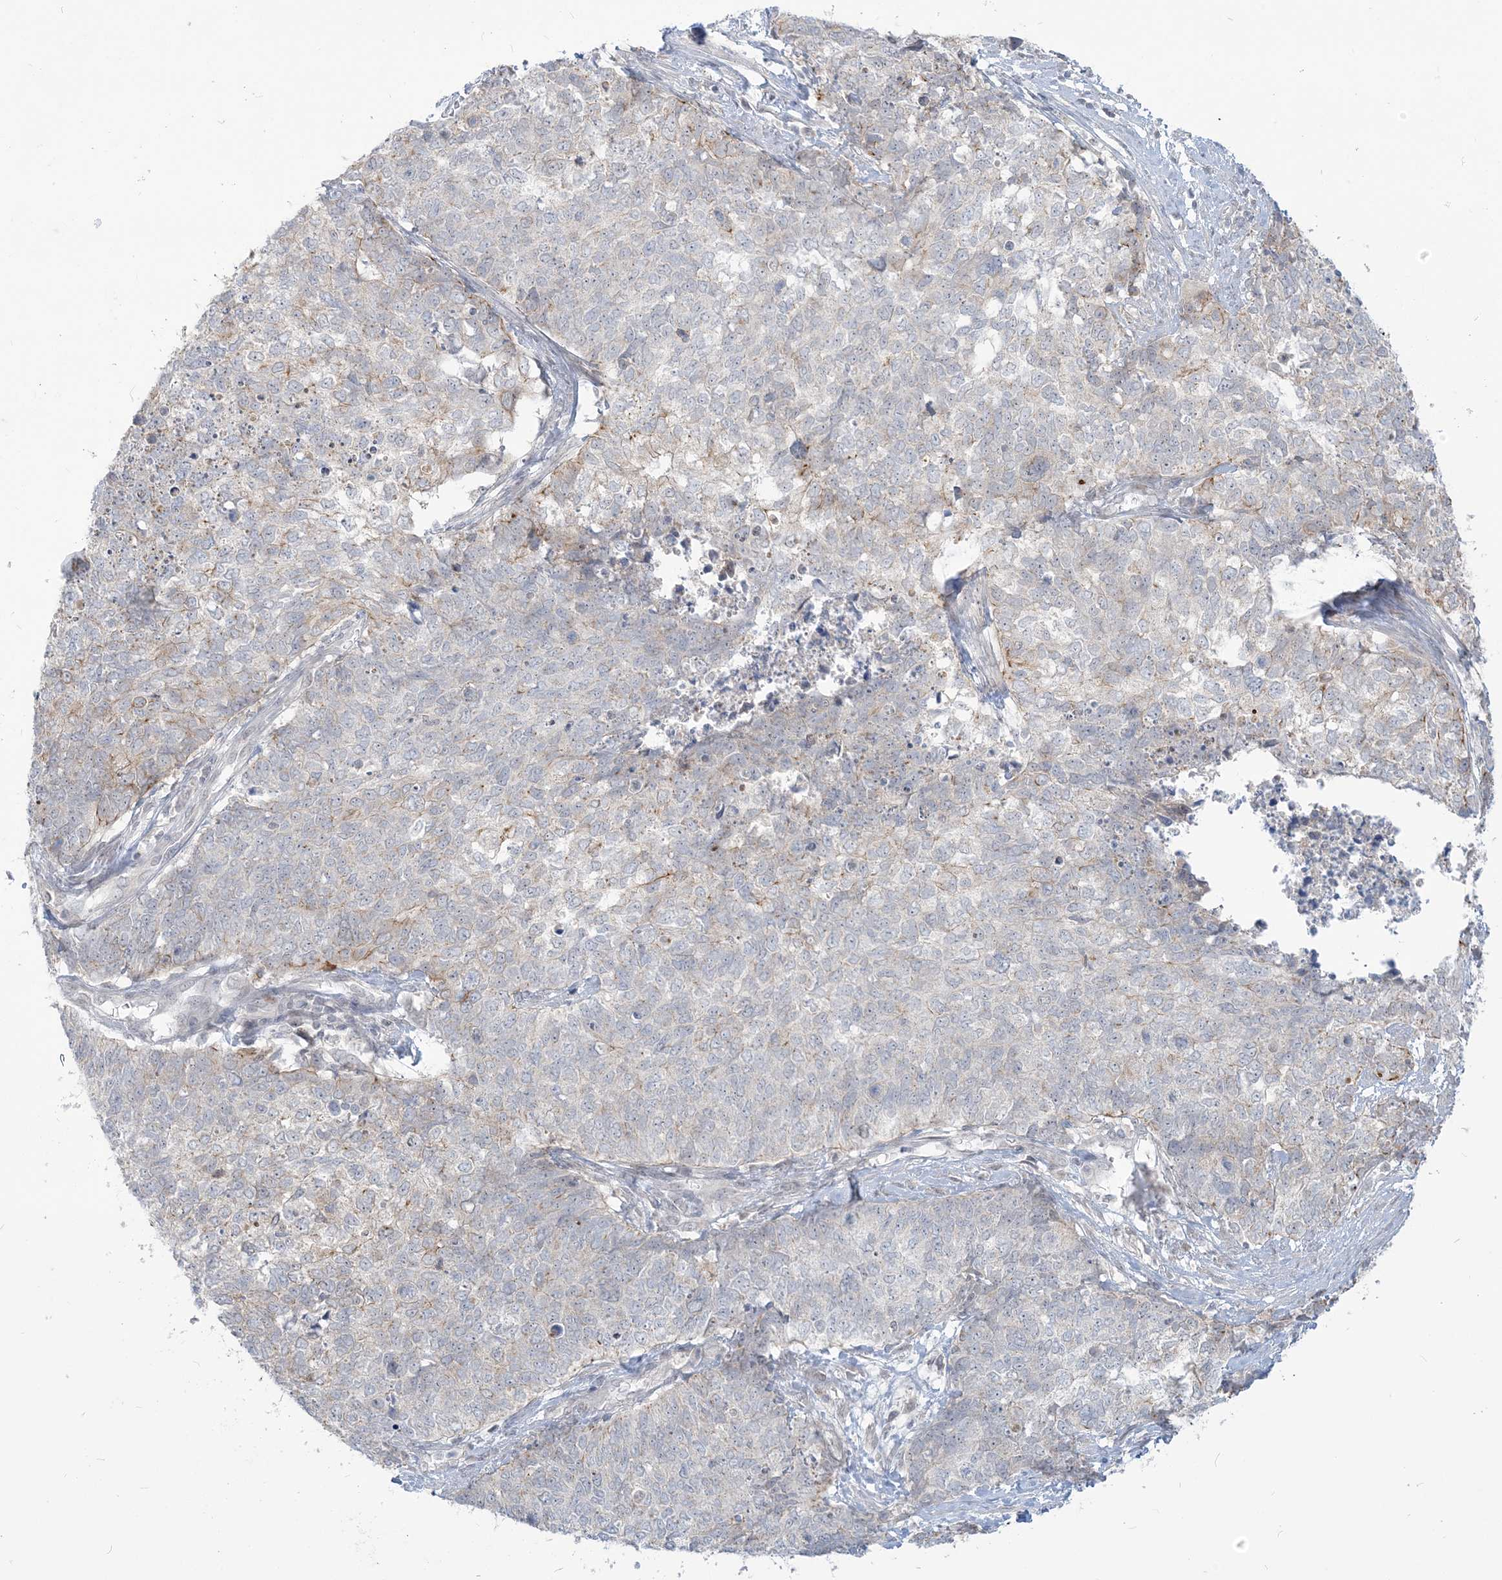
{"staining": {"intensity": "negative", "quantity": "none", "location": "none"}, "tissue": "cervical cancer", "cell_type": "Tumor cells", "image_type": "cancer", "snomed": [{"axis": "morphology", "description": "Squamous cell carcinoma, NOS"}, {"axis": "topography", "description": "Cervix"}], "caption": "Immunohistochemical staining of human cervical cancer (squamous cell carcinoma) reveals no significant positivity in tumor cells.", "gene": "SDAD1", "patient": {"sex": "female", "age": 63}}